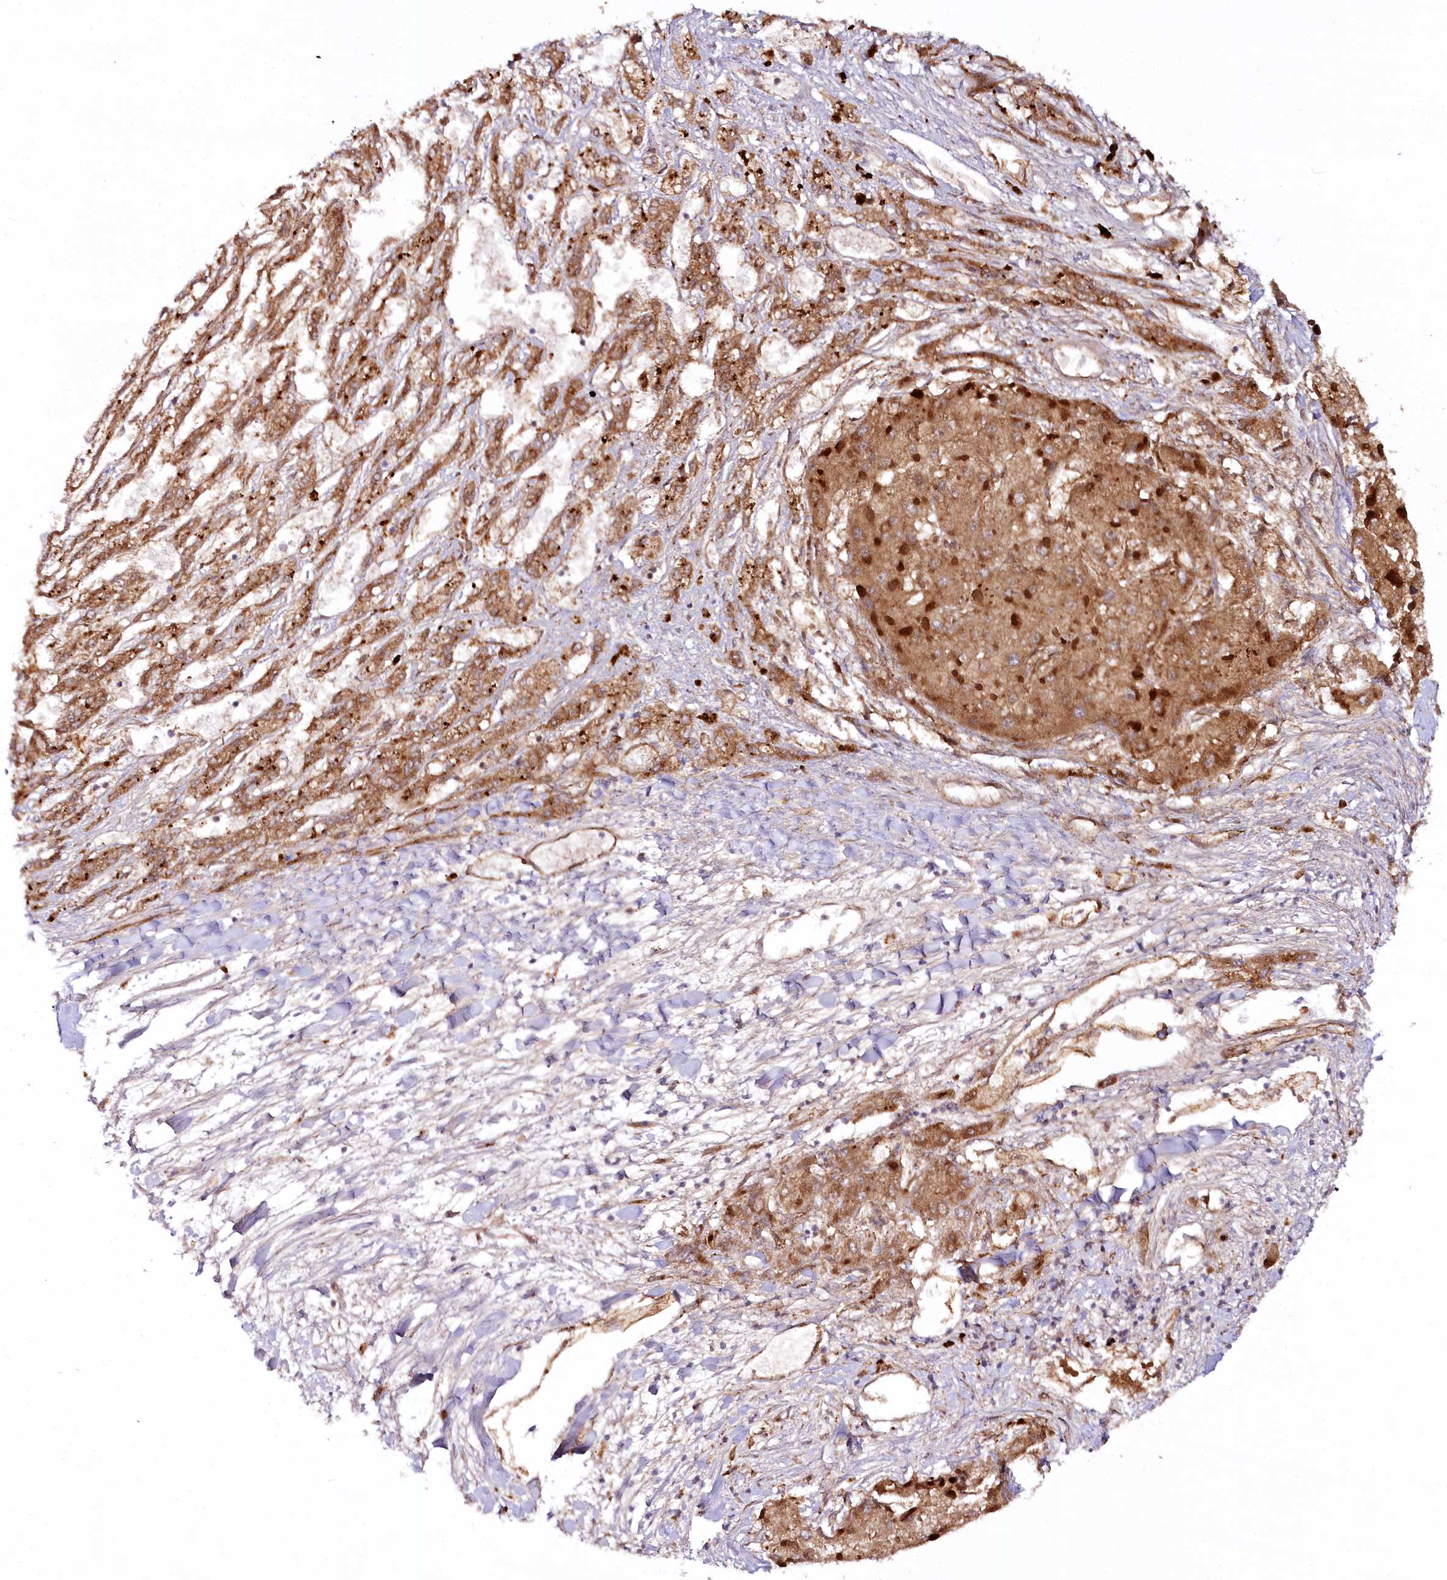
{"staining": {"intensity": "moderate", "quantity": ">75%", "location": "cytoplasmic/membranous"}, "tissue": "liver cancer", "cell_type": "Tumor cells", "image_type": "cancer", "snomed": [{"axis": "morphology", "description": "Carcinoma, Hepatocellular, NOS"}, {"axis": "topography", "description": "Liver"}], "caption": "Human liver hepatocellular carcinoma stained with a protein marker reveals moderate staining in tumor cells.", "gene": "COPG1", "patient": {"sex": "female", "age": 73}}